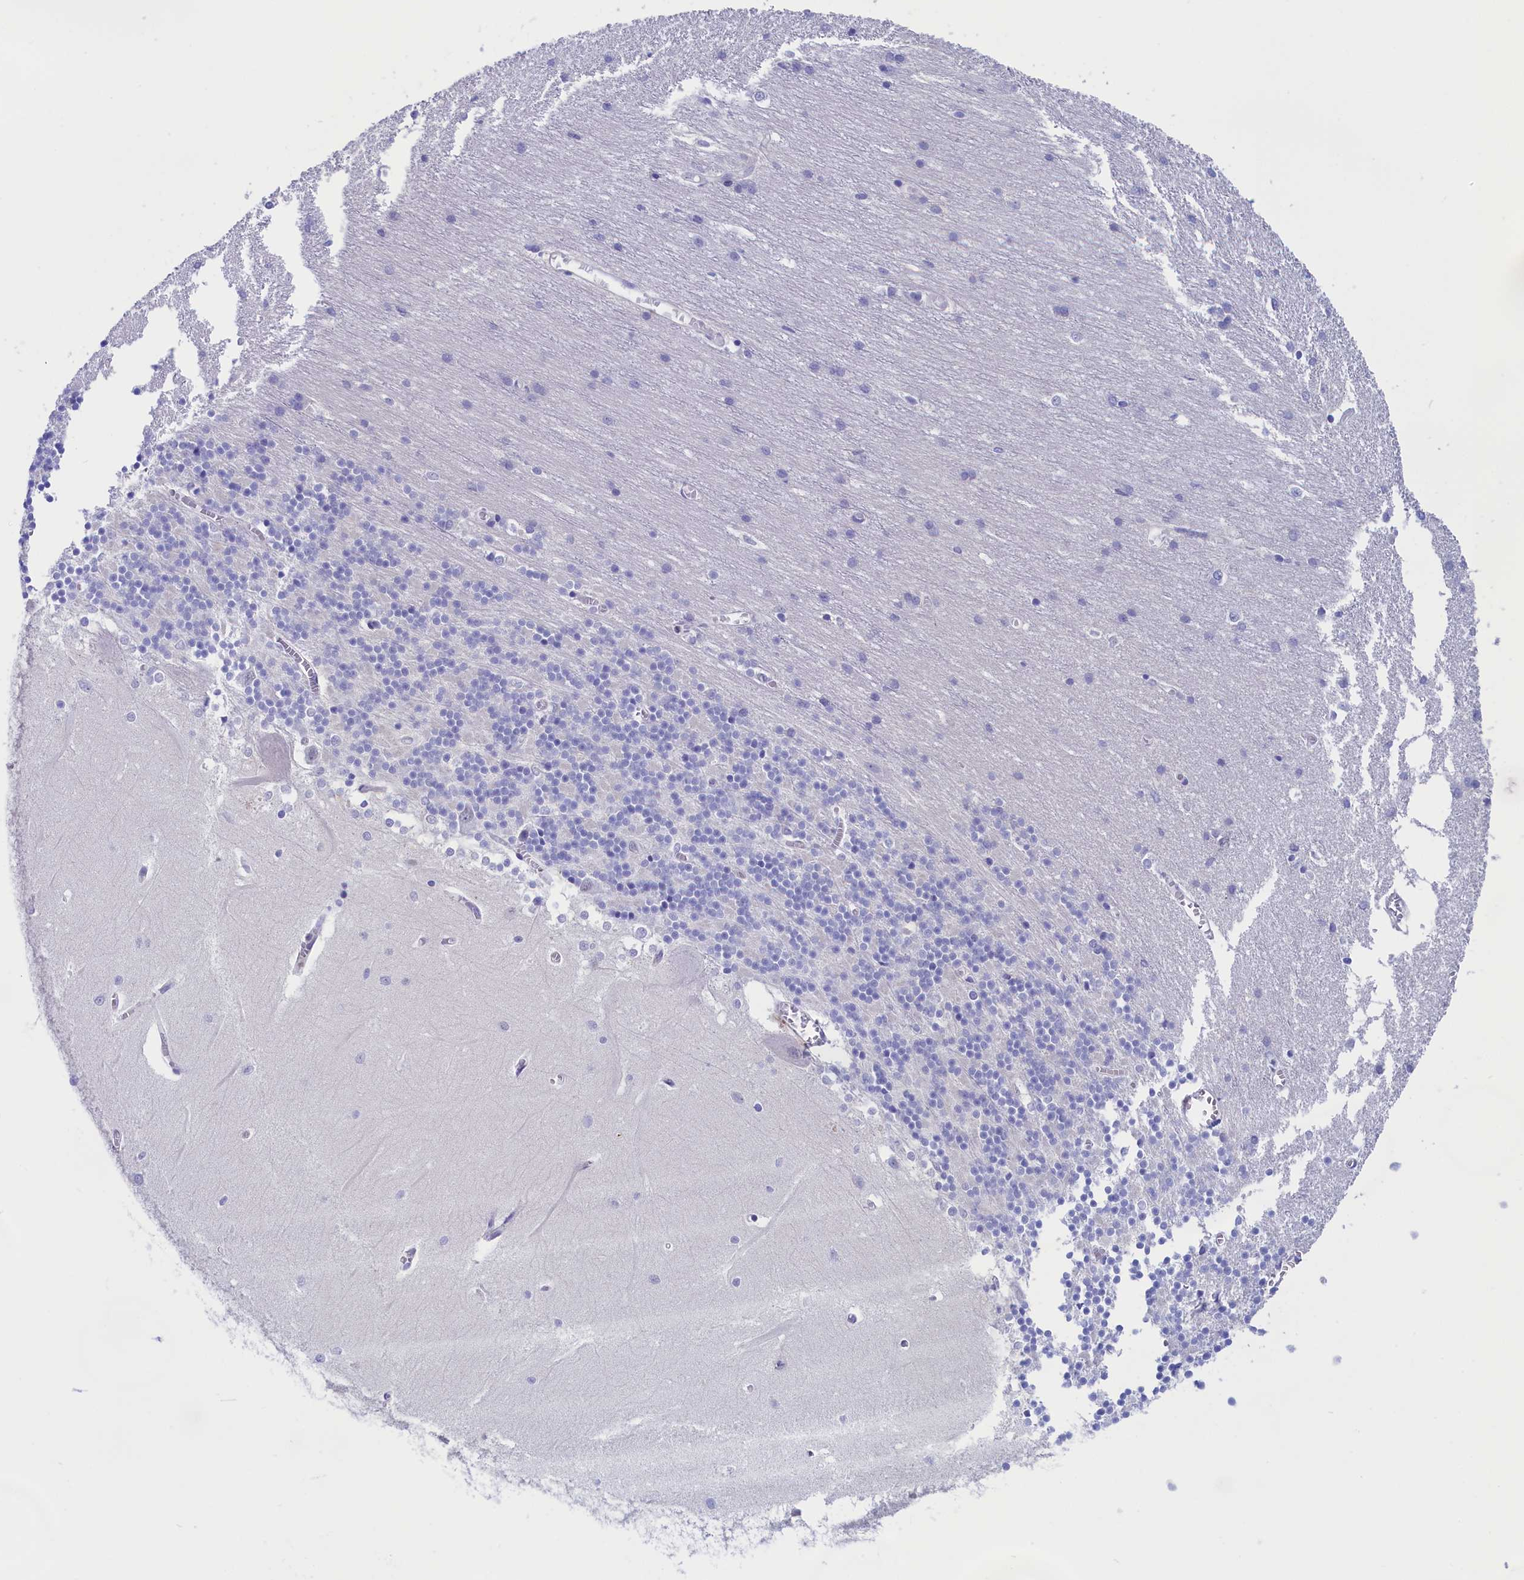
{"staining": {"intensity": "negative", "quantity": "none", "location": "none"}, "tissue": "cerebellum", "cell_type": "Cells in granular layer", "image_type": "normal", "snomed": [{"axis": "morphology", "description": "Normal tissue, NOS"}, {"axis": "topography", "description": "Cerebellum"}], "caption": "This is an IHC photomicrograph of normal human cerebellum. There is no staining in cells in granular layer.", "gene": "VPS35L", "patient": {"sex": "male", "age": 37}}